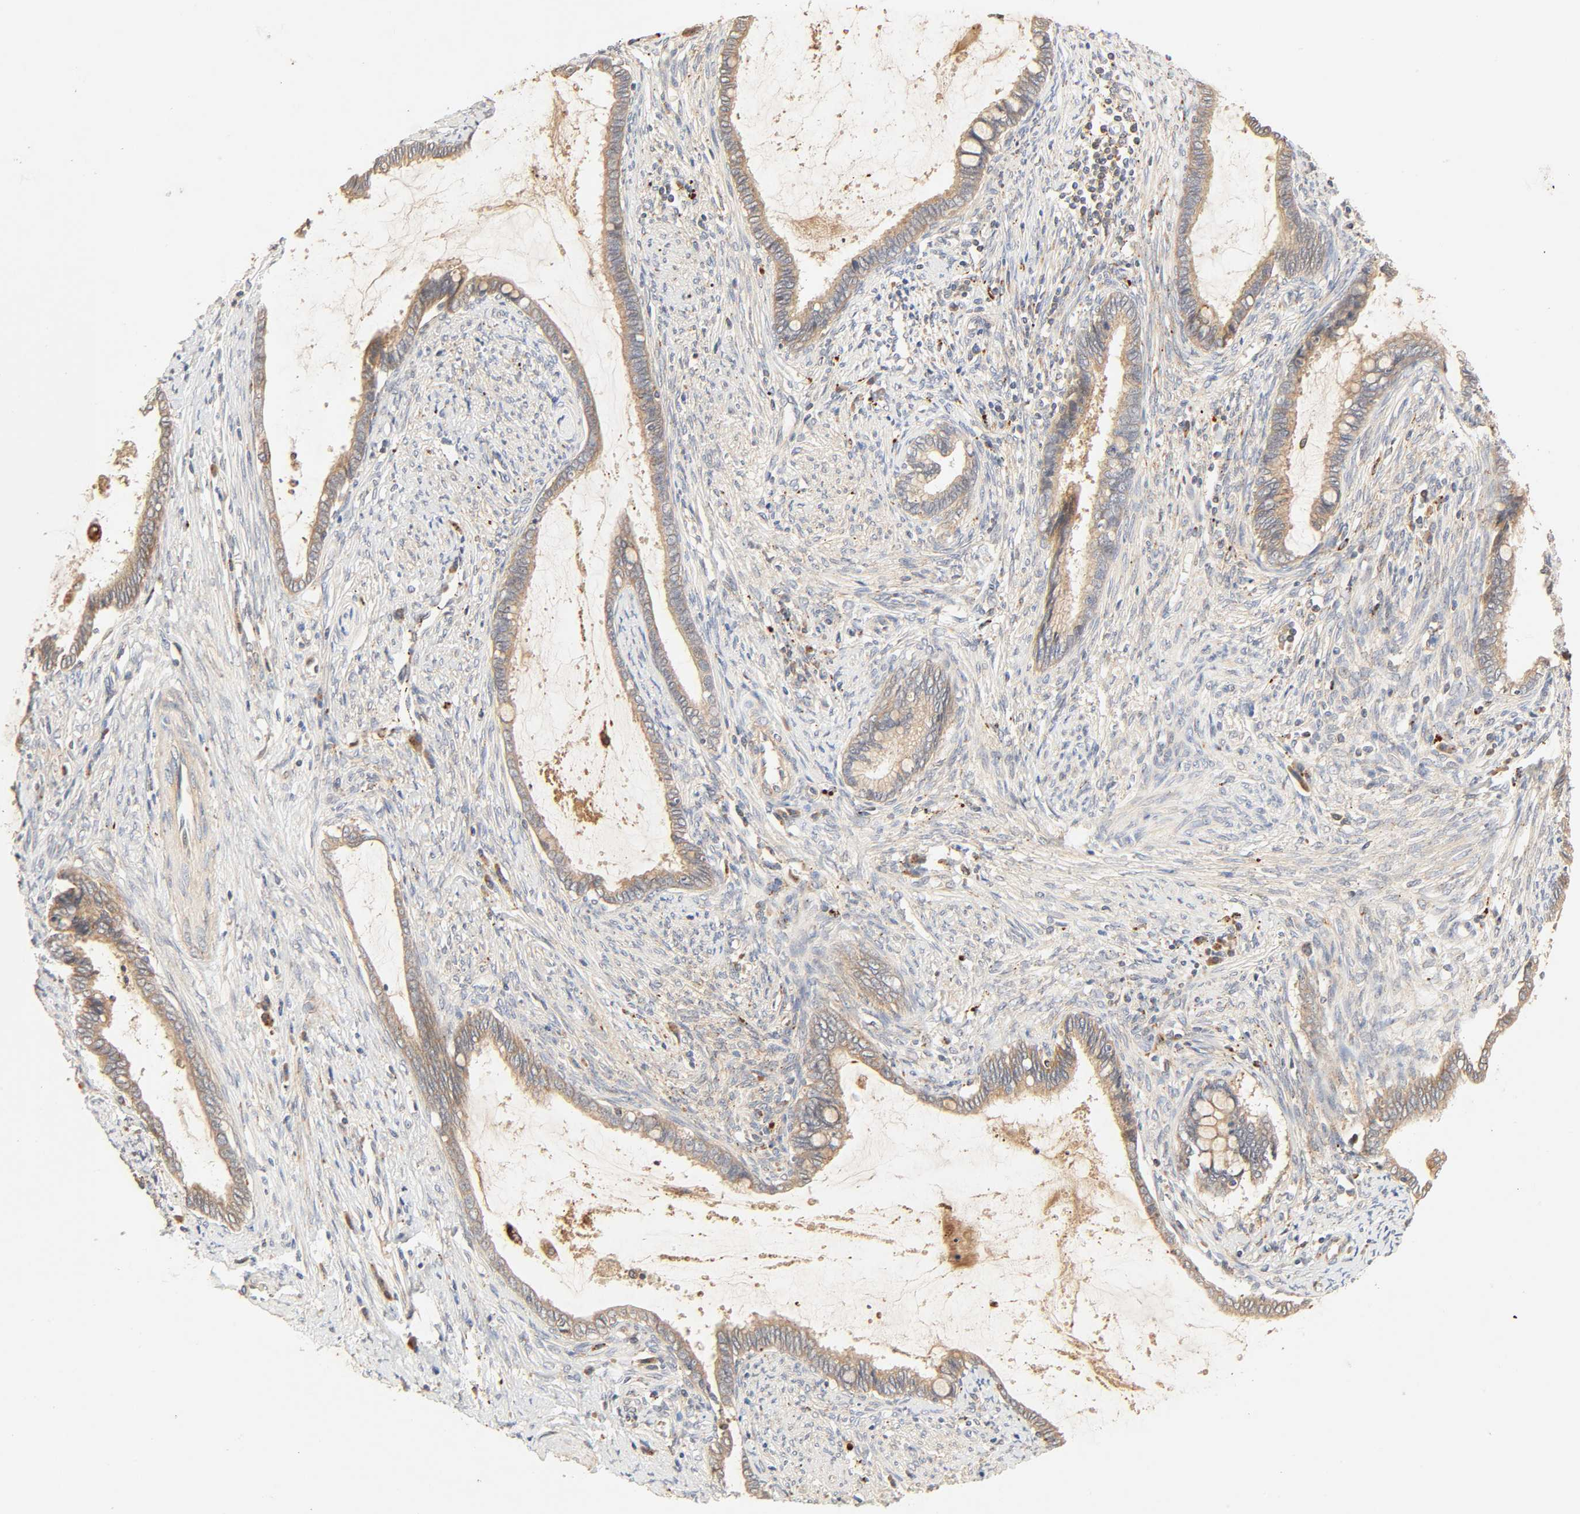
{"staining": {"intensity": "moderate", "quantity": ">75%", "location": "cytoplasmic/membranous"}, "tissue": "cervical cancer", "cell_type": "Tumor cells", "image_type": "cancer", "snomed": [{"axis": "morphology", "description": "Adenocarcinoma, NOS"}, {"axis": "topography", "description": "Cervix"}], "caption": "Immunohistochemical staining of human cervical cancer (adenocarcinoma) displays medium levels of moderate cytoplasmic/membranous protein staining in approximately >75% of tumor cells.", "gene": "MAPK6", "patient": {"sex": "female", "age": 44}}